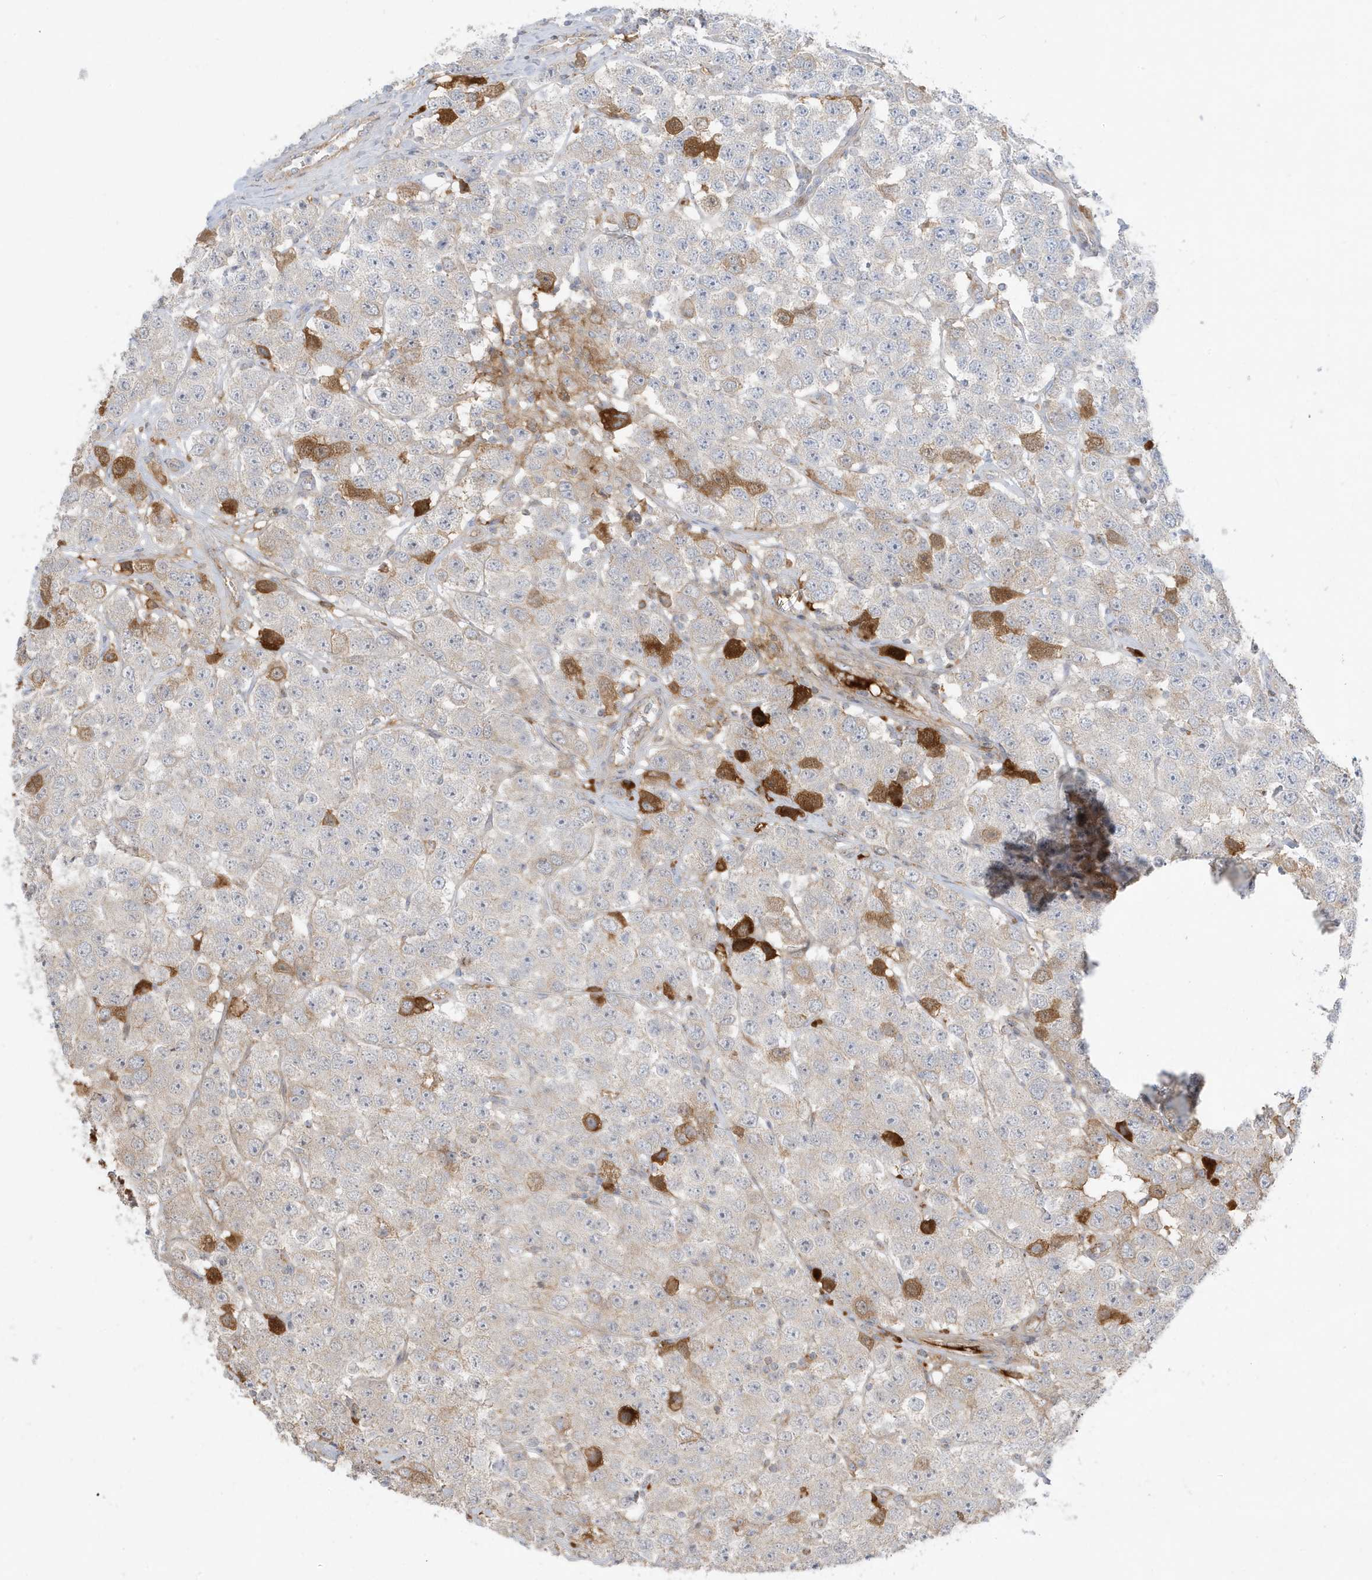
{"staining": {"intensity": "moderate", "quantity": "<25%", "location": "cytoplasmic/membranous"}, "tissue": "testis cancer", "cell_type": "Tumor cells", "image_type": "cancer", "snomed": [{"axis": "morphology", "description": "Seminoma, NOS"}, {"axis": "topography", "description": "Testis"}], "caption": "This micrograph displays immunohistochemistry staining of human seminoma (testis), with low moderate cytoplasmic/membranous expression in about <25% of tumor cells.", "gene": "IFT57", "patient": {"sex": "male", "age": 28}}